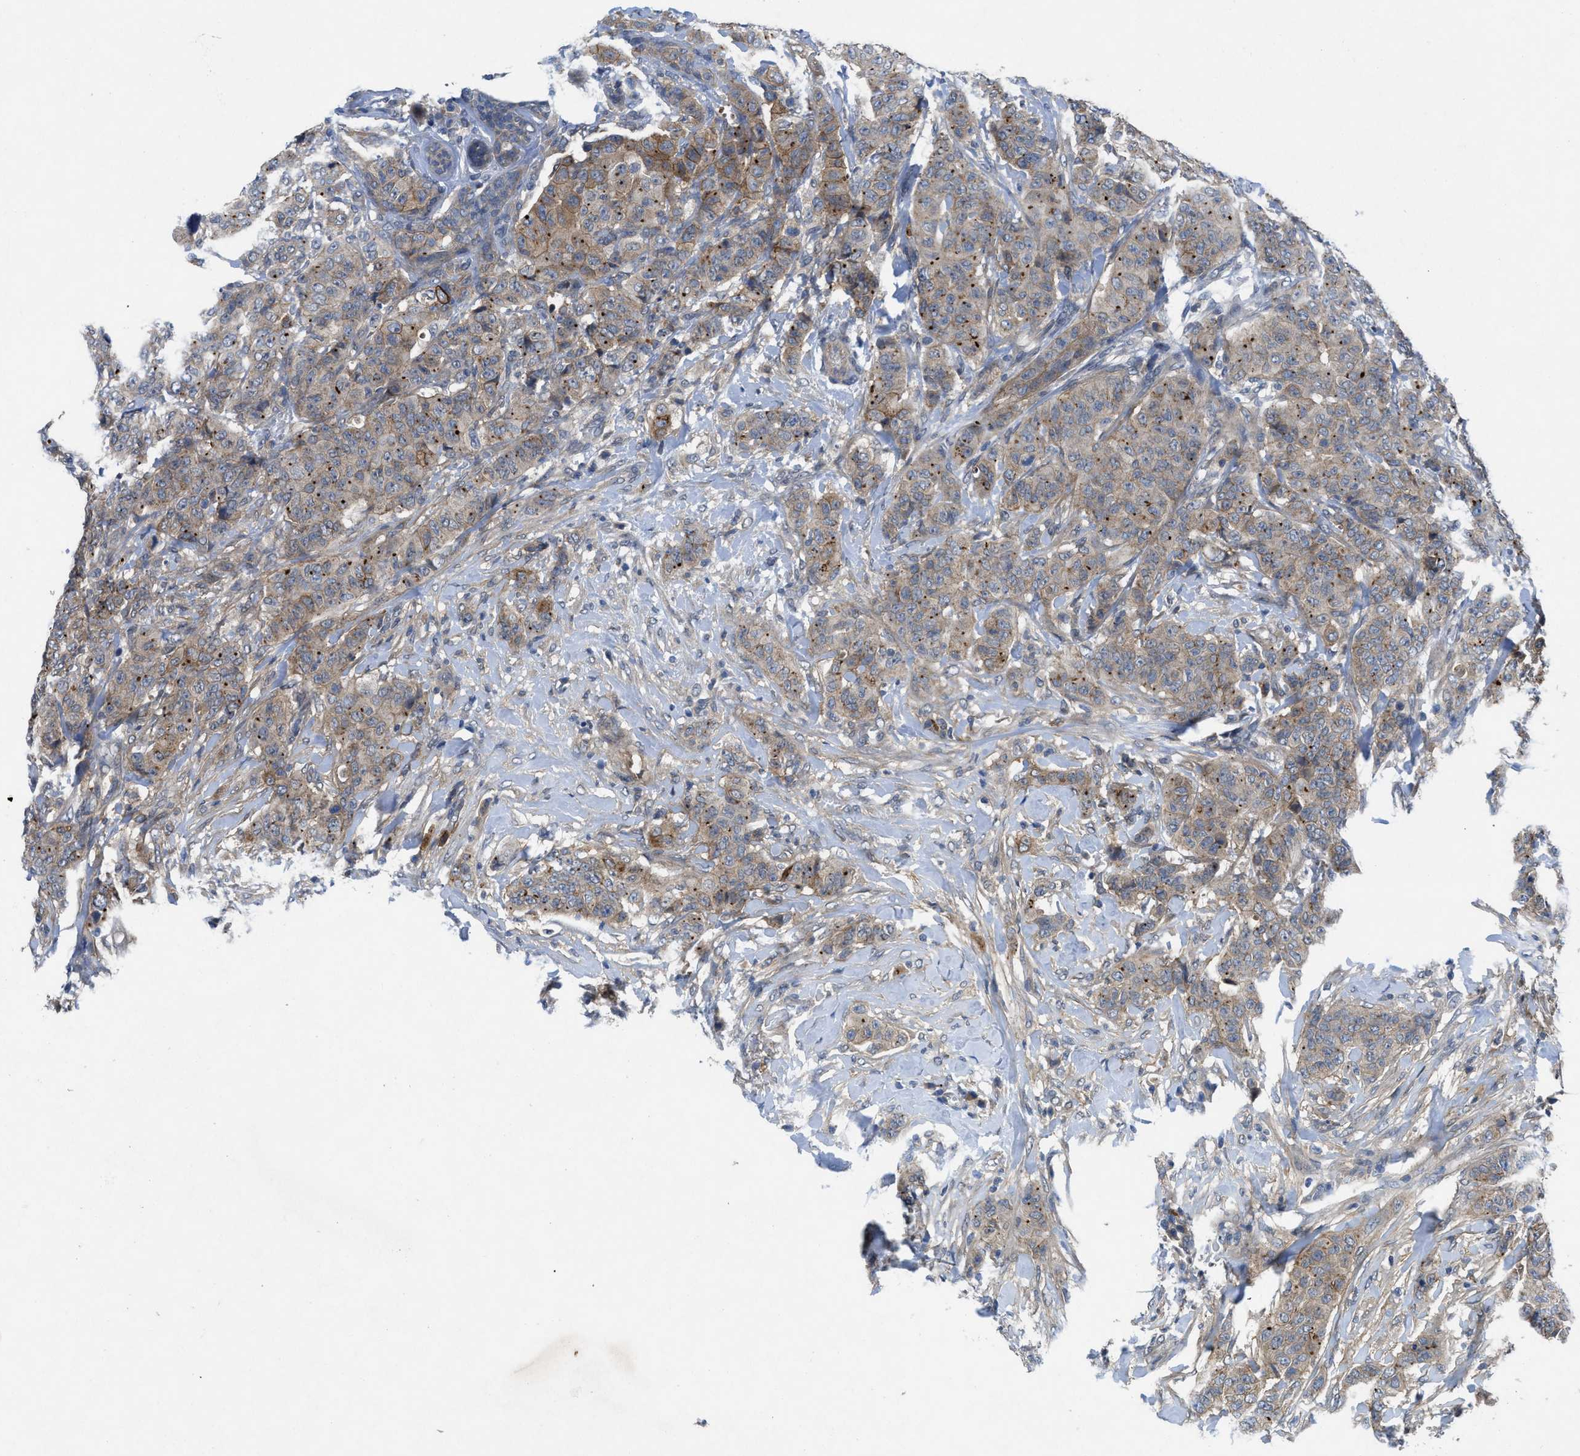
{"staining": {"intensity": "weak", "quantity": ">75%", "location": "cytoplasmic/membranous"}, "tissue": "breast cancer", "cell_type": "Tumor cells", "image_type": "cancer", "snomed": [{"axis": "morphology", "description": "Normal tissue, NOS"}, {"axis": "morphology", "description": "Duct carcinoma"}, {"axis": "topography", "description": "Breast"}], "caption": "A histopathology image of breast cancer (infiltrating ductal carcinoma) stained for a protein shows weak cytoplasmic/membranous brown staining in tumor cells.", "gene": "PANX1", "patient": {"sex": "female", "age": 40}}